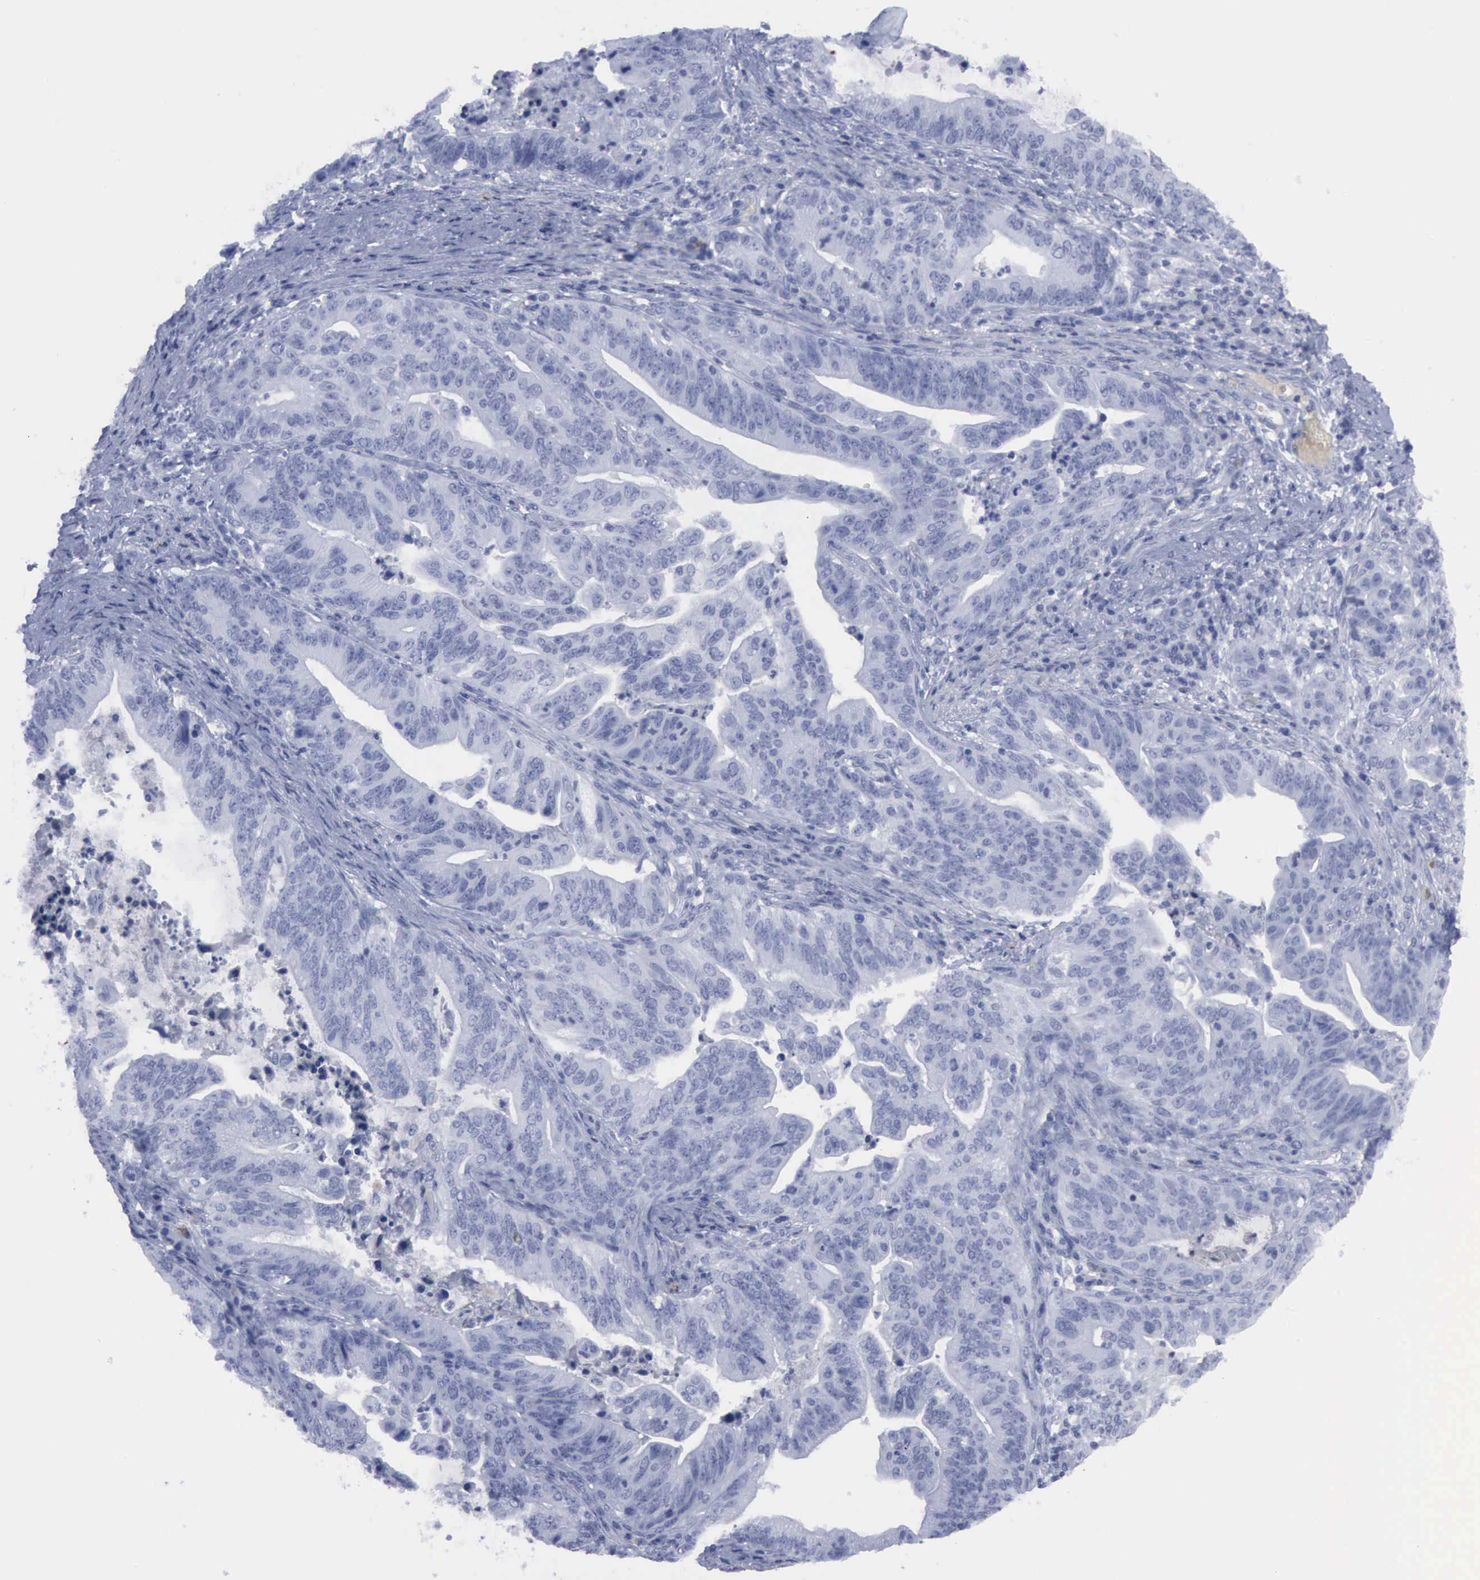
{"staining": {"intensity": "negative", "quantity": "none", "location": "none"}, "tissue": "stomach cancer", "cell_type": "Tumor cells", "image_type": "cancer", "snomed": [{"axis": "morphology", "description": "Adenocarcinoma, NOS"}, {"axis": "topography", "description": "Stomach, upper"}], "caption": "This is a micrograph of immunohistochemistry staining of stomach adenocarcinoma, which shows no expression in tumor cells.", "gene": "NGFR", "patient": {"sex": "female", "age": 50}}